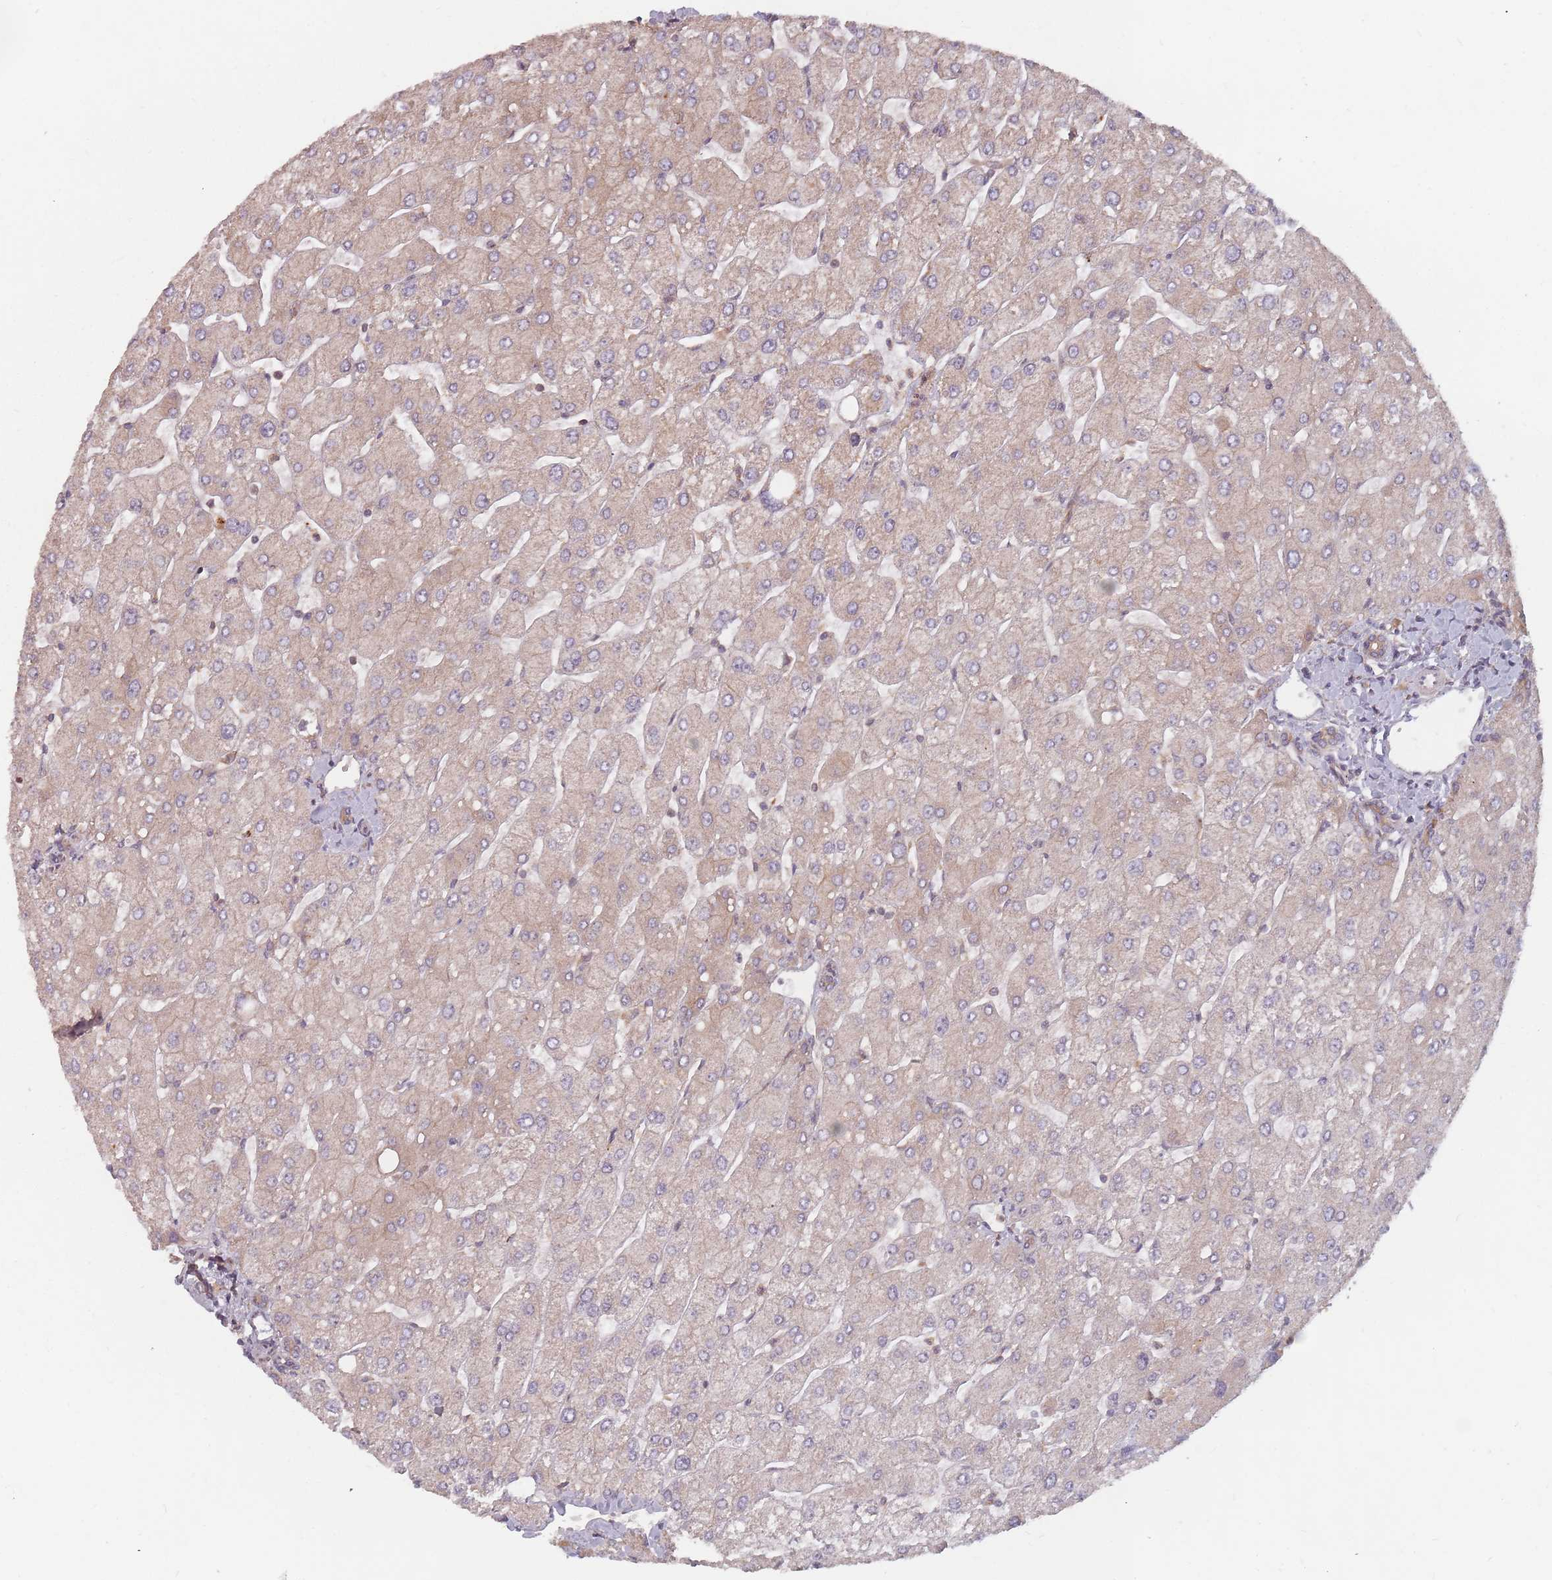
{"staining": {"intensity": "weak", "quantity": ">75%", "location": "cytoplasmic/membranous"}, "tissue": "liver", "cell_type": "Cholangiocytes", "image_type": "normal", "snomed": [{"axis": "morphology", "description": "Normal tissue, NOS"}, {"axis": "topography", "description": "Liver"}], "caption": "High-magnification brightfield microscopy of normal liver stained with DAB (brown) and counterstained with hematoxylin (blue). cholangiocytes exhibit weak cytoplasmic/membranous positivity is seen in about>75% of cells. (DAB IHC, brown staining for protein, blue staining for nuclei).", "gene": "C3orf14", "patient": {"sex": "male", "age": 55}}